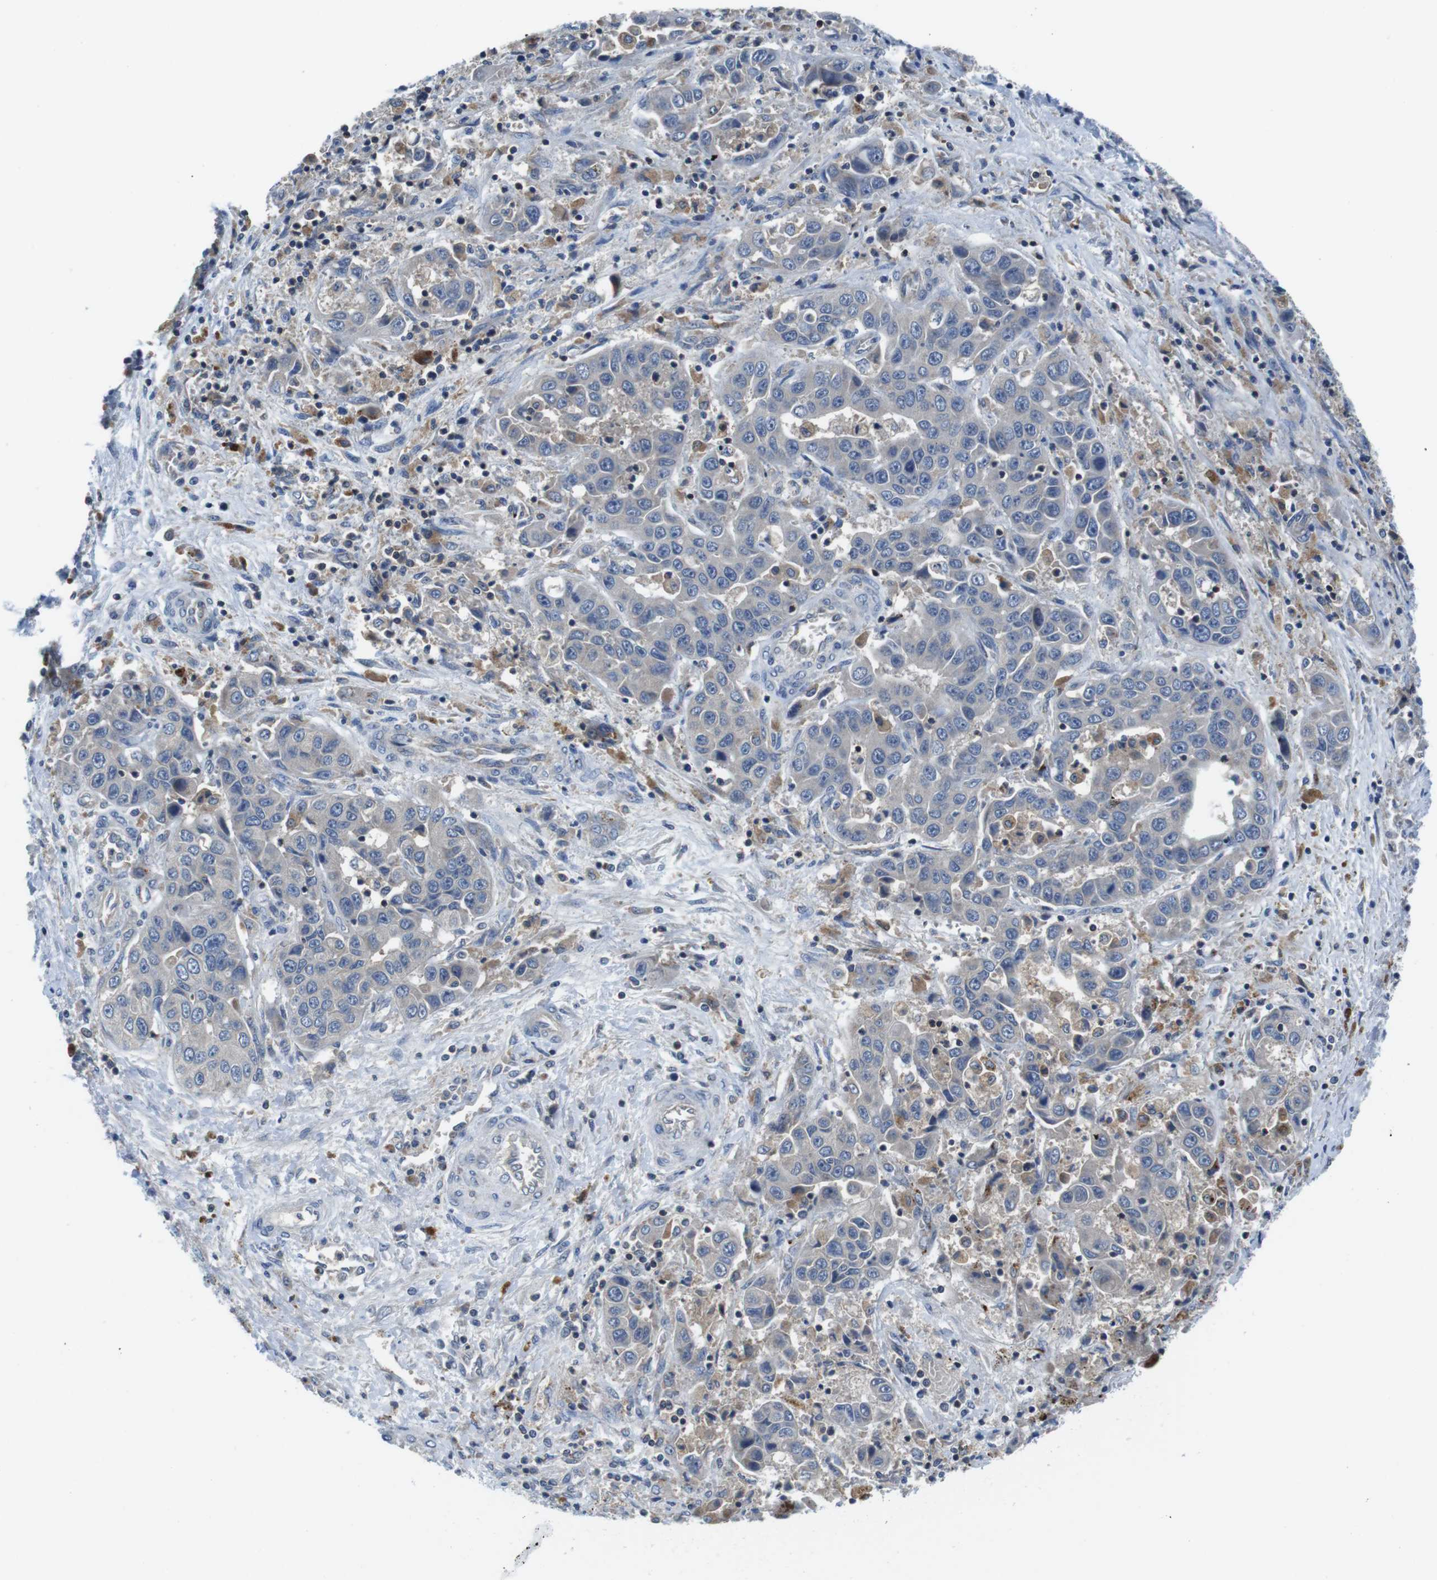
{"staining": {"intensity": "negative", "quantity": "none", "location": "none"}, "tissue": "liver cancer", "cell_type": "Tumor cells", "image_type": "cancer", "snomed": [{"axis": "morphology", "description": "Cholangiocarcinoma"}, {"axis": "topography", "description": "Liver"}], "caption": "Tumor cells show no significant protein staining in liver cancer (cholangiocarcinoma).", "gene": "PIK3CD", "patient": {"sex": "female", "age": 52}}